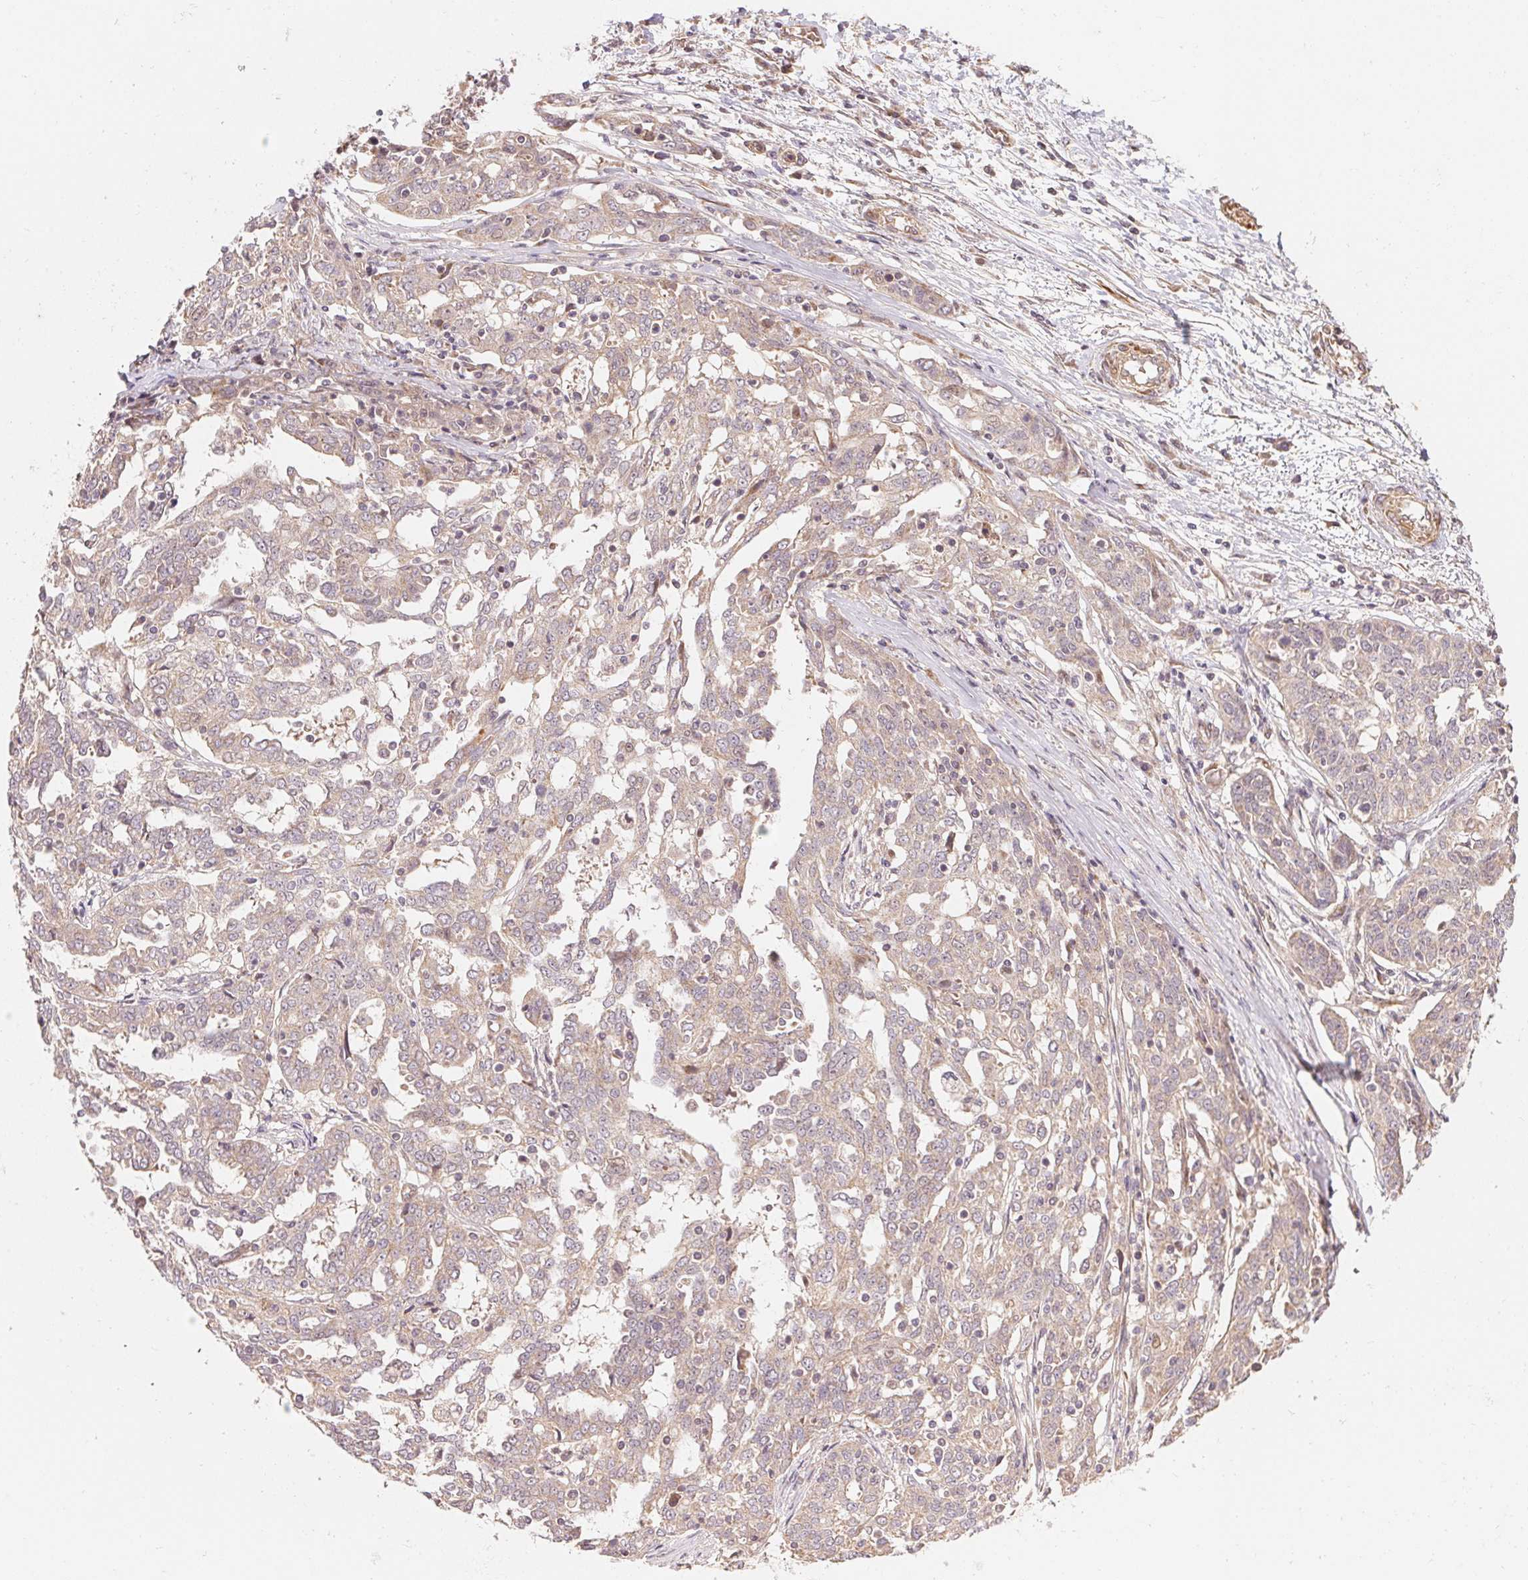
{"staining": {"intensity": "weak", "quantity": "25%-75%", "location": "cytoplasmic/membranous"}, "tissue": "ovarian cancer", "cell_type": "Tumor cells", "image_type": "cancer", "snomed": [{"axis": "morphology", "description": "Cystadenocarcinoma, serous, NOS"}, {"axis": "topography", "description": "Ovary"}], "caption": "Ovarian cancer tissue displays weak cytoplasmic/membranous expression in about 25%-75% of tumor cells, visualized by immunohistochemistry.", "gene": "TNIP2", "patient": {"sex": "female", "age": 67}}